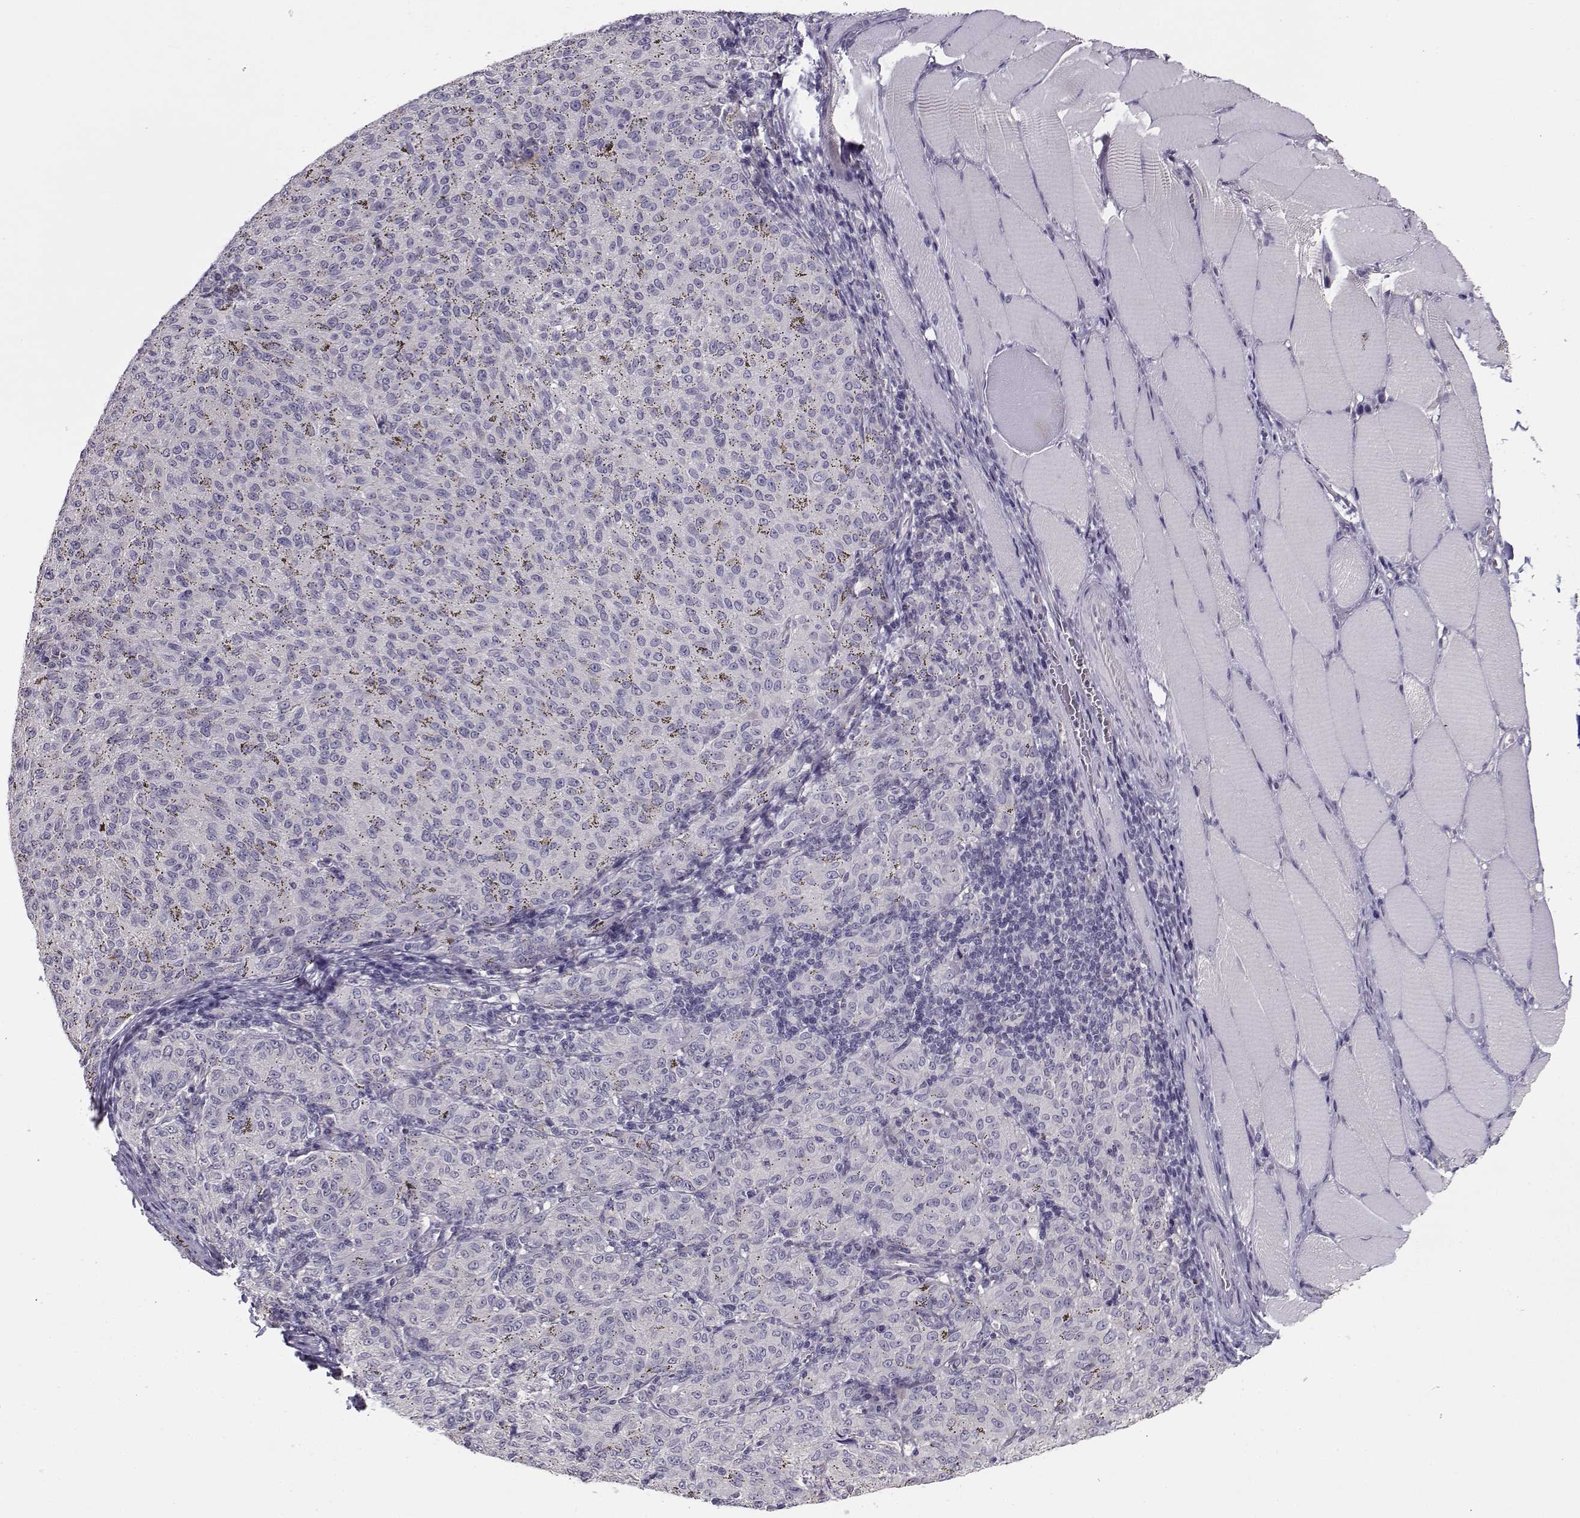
{"staining": {"intensity": "negative", "quantity": "none", "location": "none"}, "tissue": "melanoma", "cell_type": "Tumor cells", "image_type": "cancer", "snomed": [{"axis": "morphology", "description": "Malignant melanoma, NOS"}, {"axis": "topography", "description": "Skin"}], "caption": "IHC of melanoma shows no expression in tumor cells. The staining is performed using DAB brown chromogen with nuclei counter-stained in using hematoxylin.", "gene": "TMEM145", "patient": {"sex": "female", "age": 72}}